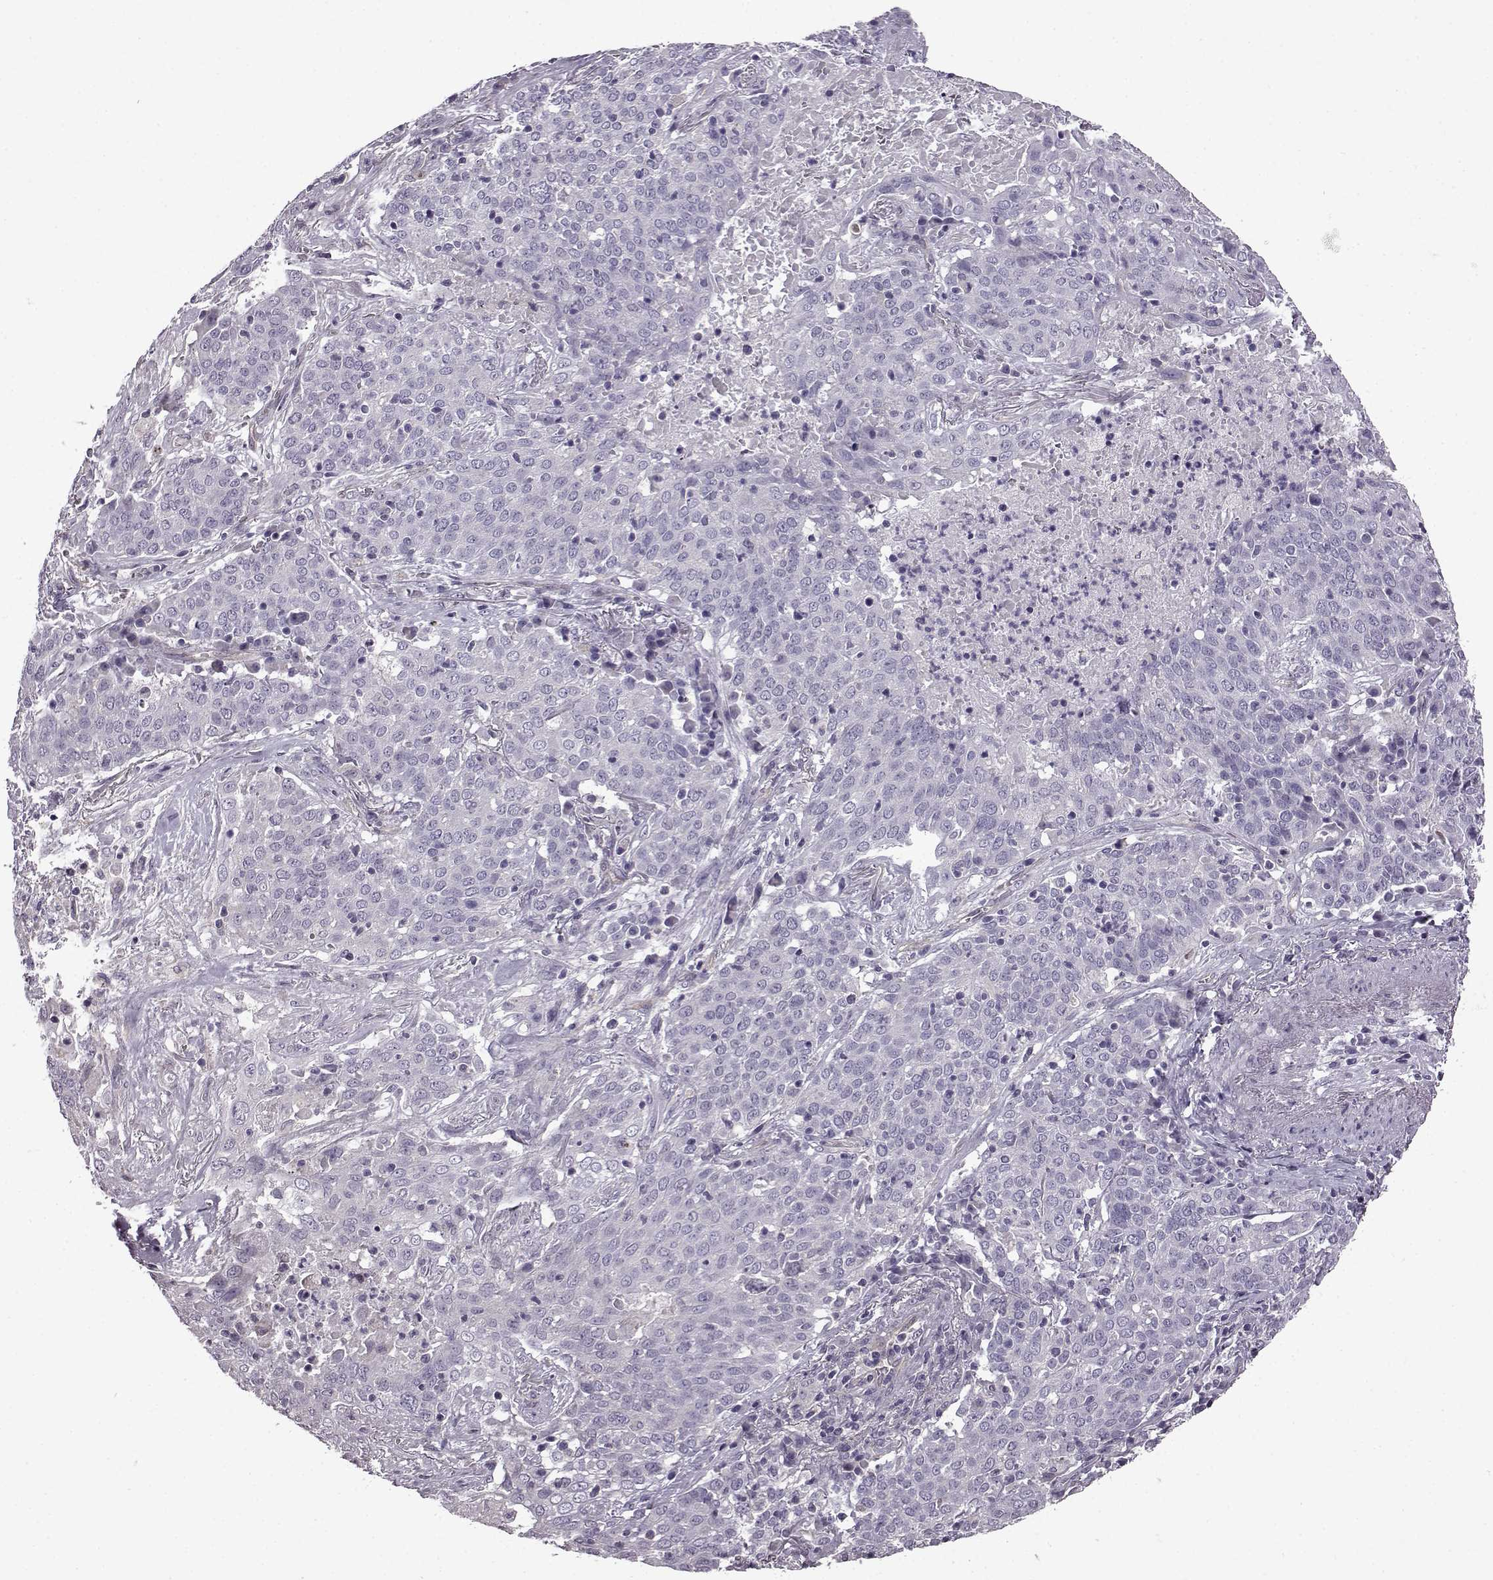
{"staining": {"intensity": "negative", "quantity": "none", "location": "none"}, "tissue": "lung cancer", "cell_type": "Tumor cells", "image_type": "cancer", "snomed": [{"axis": "morphology", "description": "Squamous cell carcinoma, NOS"}, {"axis": "topography", "description": "Lung"}], "caption": "An immunohistochemistry (IHC) photomicrograph of lung cancer is shown. There is no staining in tumor cells of lung cancer.", "gene": "EDDM3B", "patient": {"sex": "male", "age": 82}}